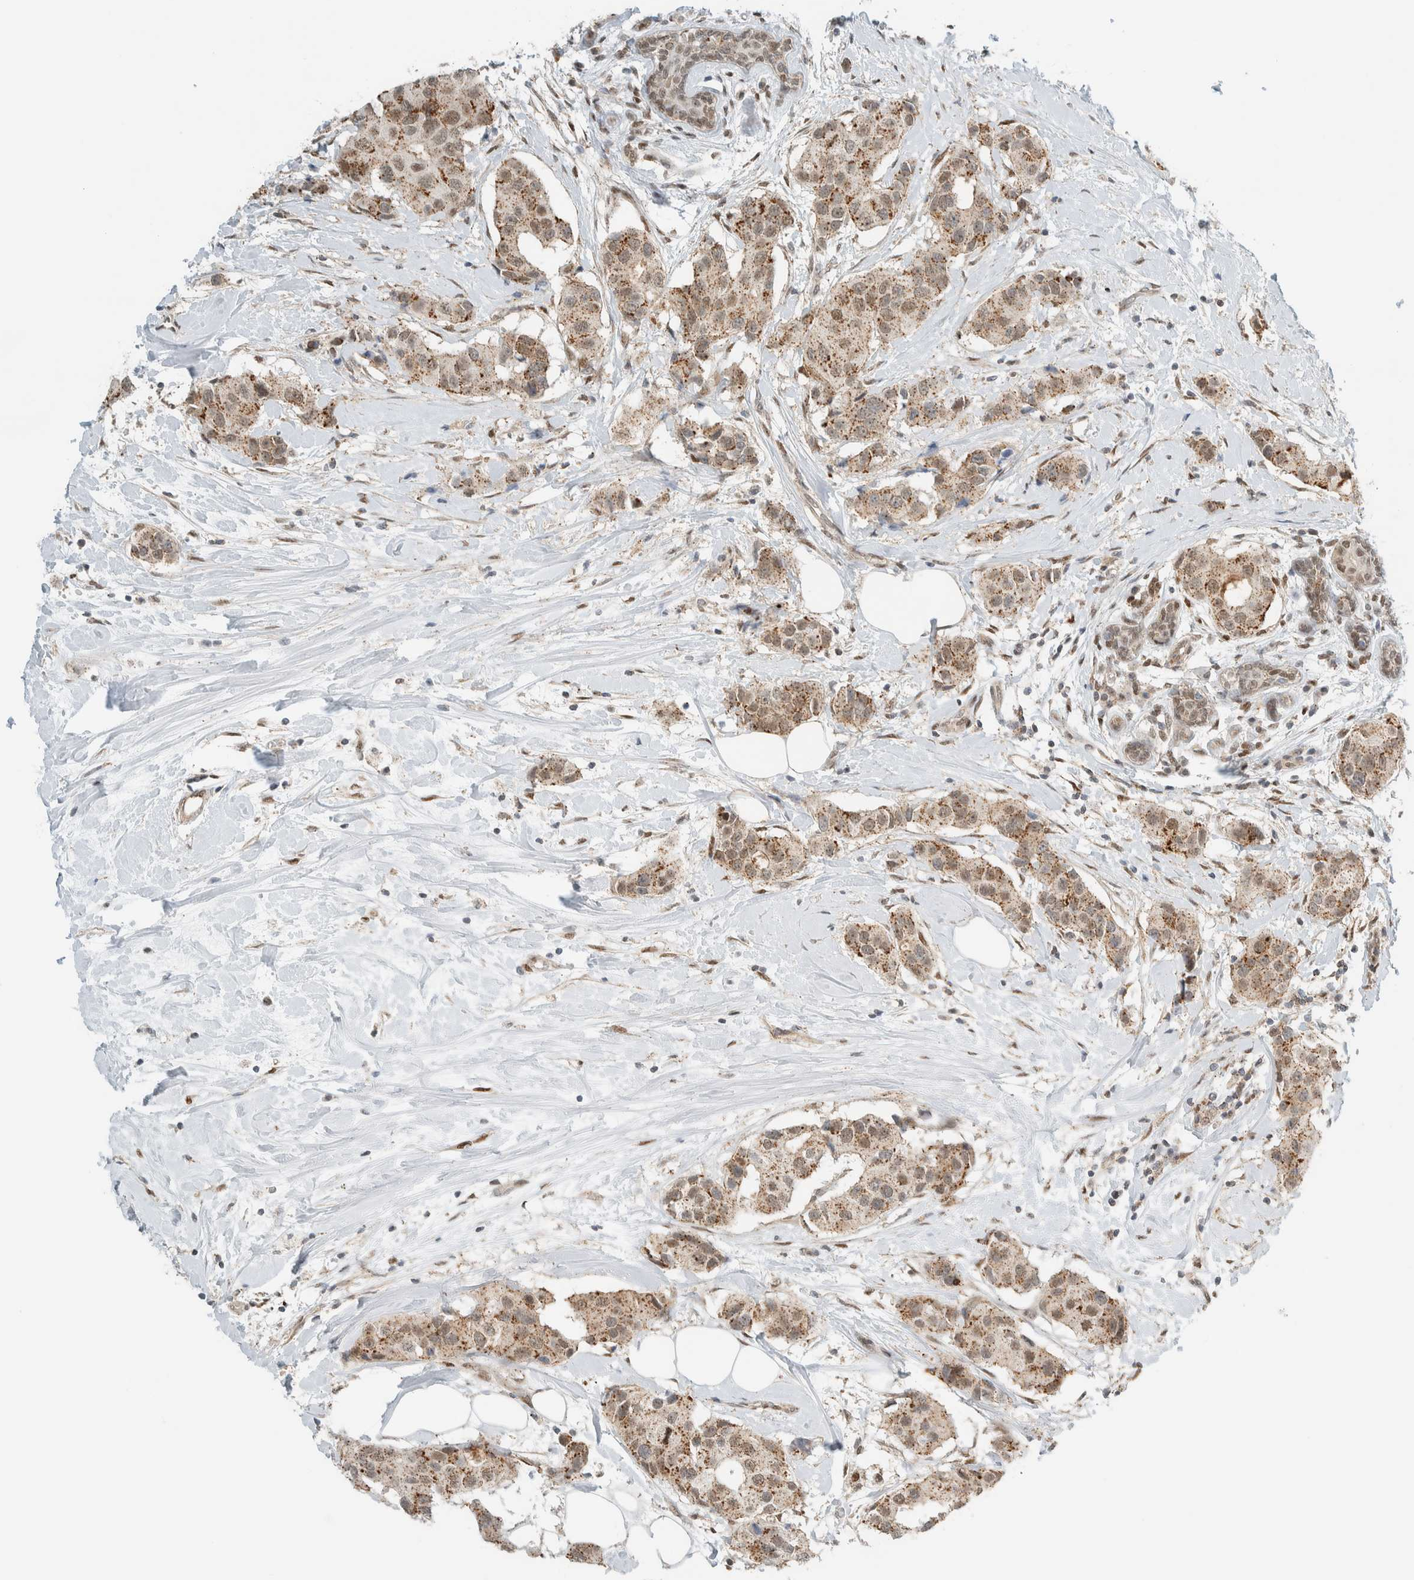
{"staining": {"intensity": "moderate", "quantity": ">75%", "location": "cytoplasmic/membranous"}, "tissue": "breast cancer", "cell_type": "Tumor cells", "image_type": "cancer", "snomed": [{"axis": "morphology", "description": "Normal tissue, NOS"}, {"axis": "morphology", "description": "Duct carcinoma"}, {"axis": "topography", "description": "Breast"}], "caption": "Tumor cells reveal medium levels of moderate cytoplasmic/membranous expression in about >75% of cells in breast invasive ductal carcinoma. (brown staining indicates protein expression, while blue staining denotes nuclei).", "gene": "TFE3", "patient": {"sex": "female", "age": 39}}